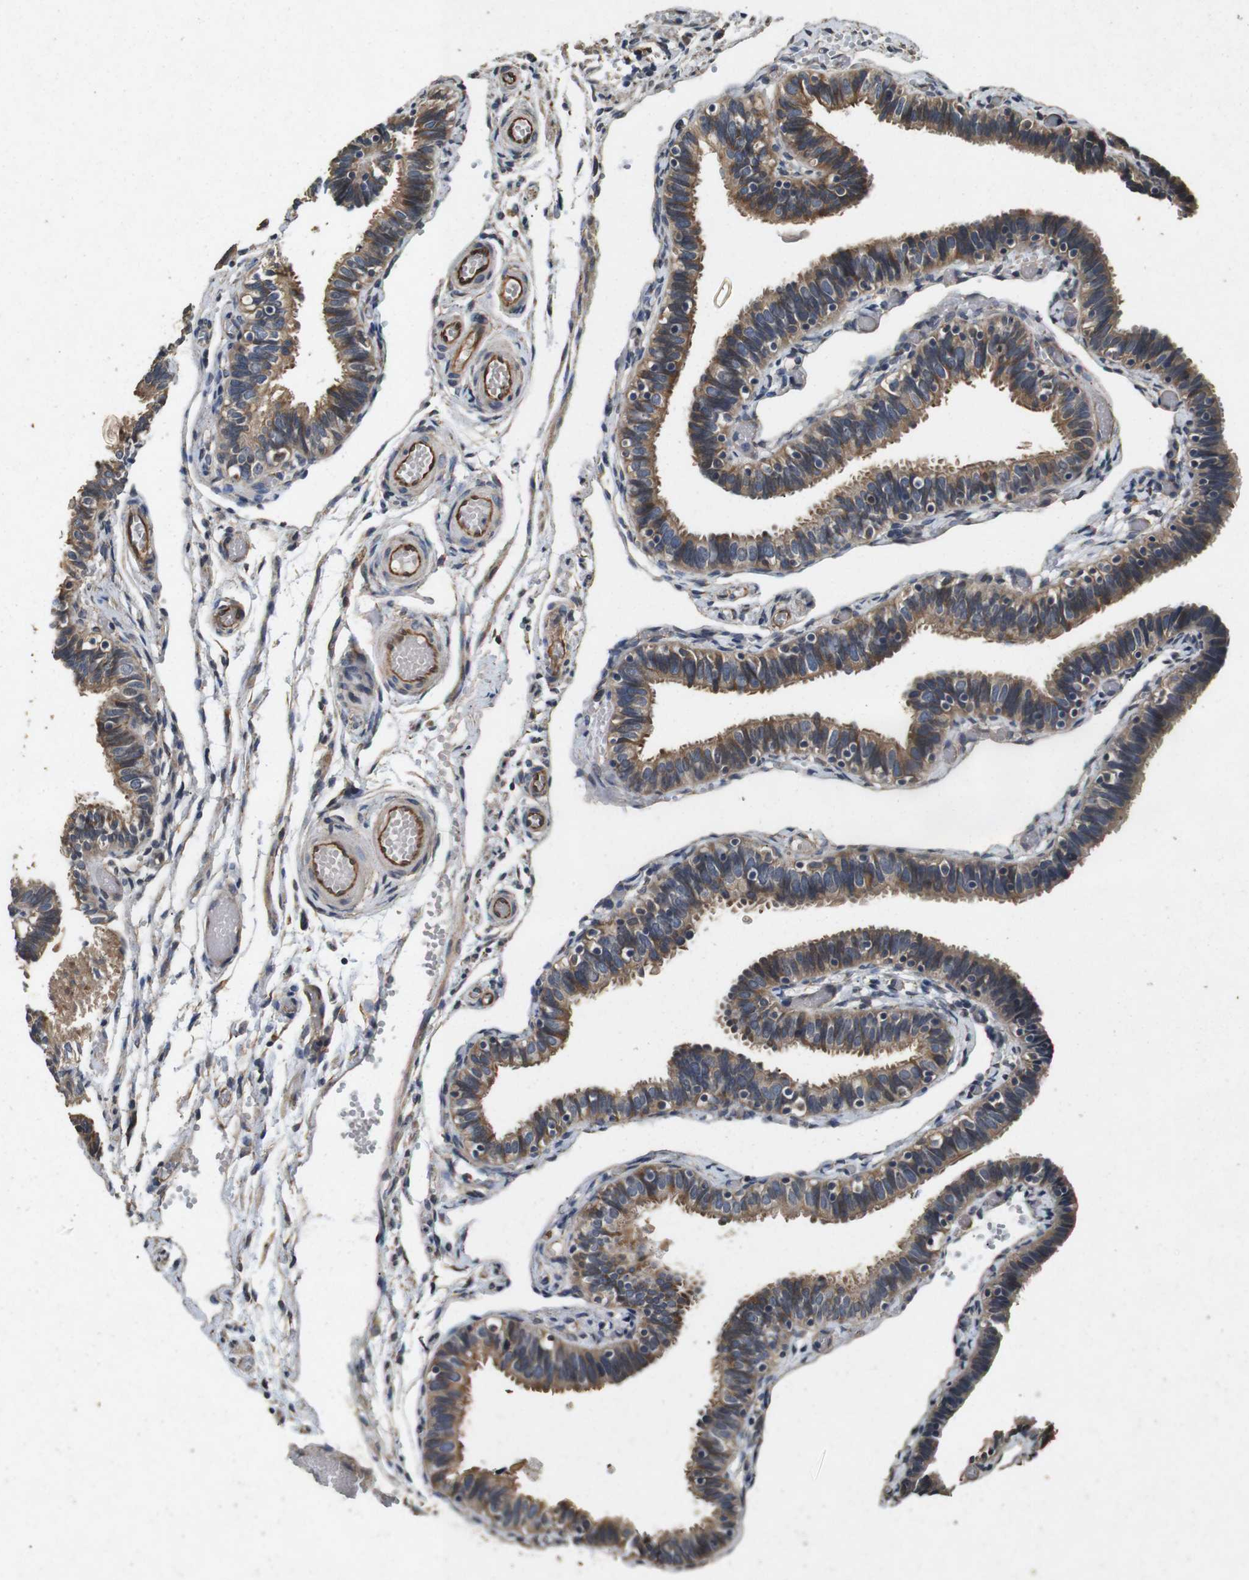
{"staining": {"intensity": "moderate", "quantity": ">75%", "location": "cytoplasmic/membranous"}, "tissue": "fallopian tube", "cell_type": "Glandular cells", "image_type": "normal", "snomed": [{"axis": "morphology", "description": "Normal tissue, NOS"}, {"axis": "topography", "description": "Fallopian tube"}], "caption": "About >75% of glandular cells in benign human fallopian tube show moderate cytoplasmic/membranous protein staining as visualized by brown immunohistochemical staining.", "gene": "CNPY4", "patient": {"sex": "female", "age": 46}}